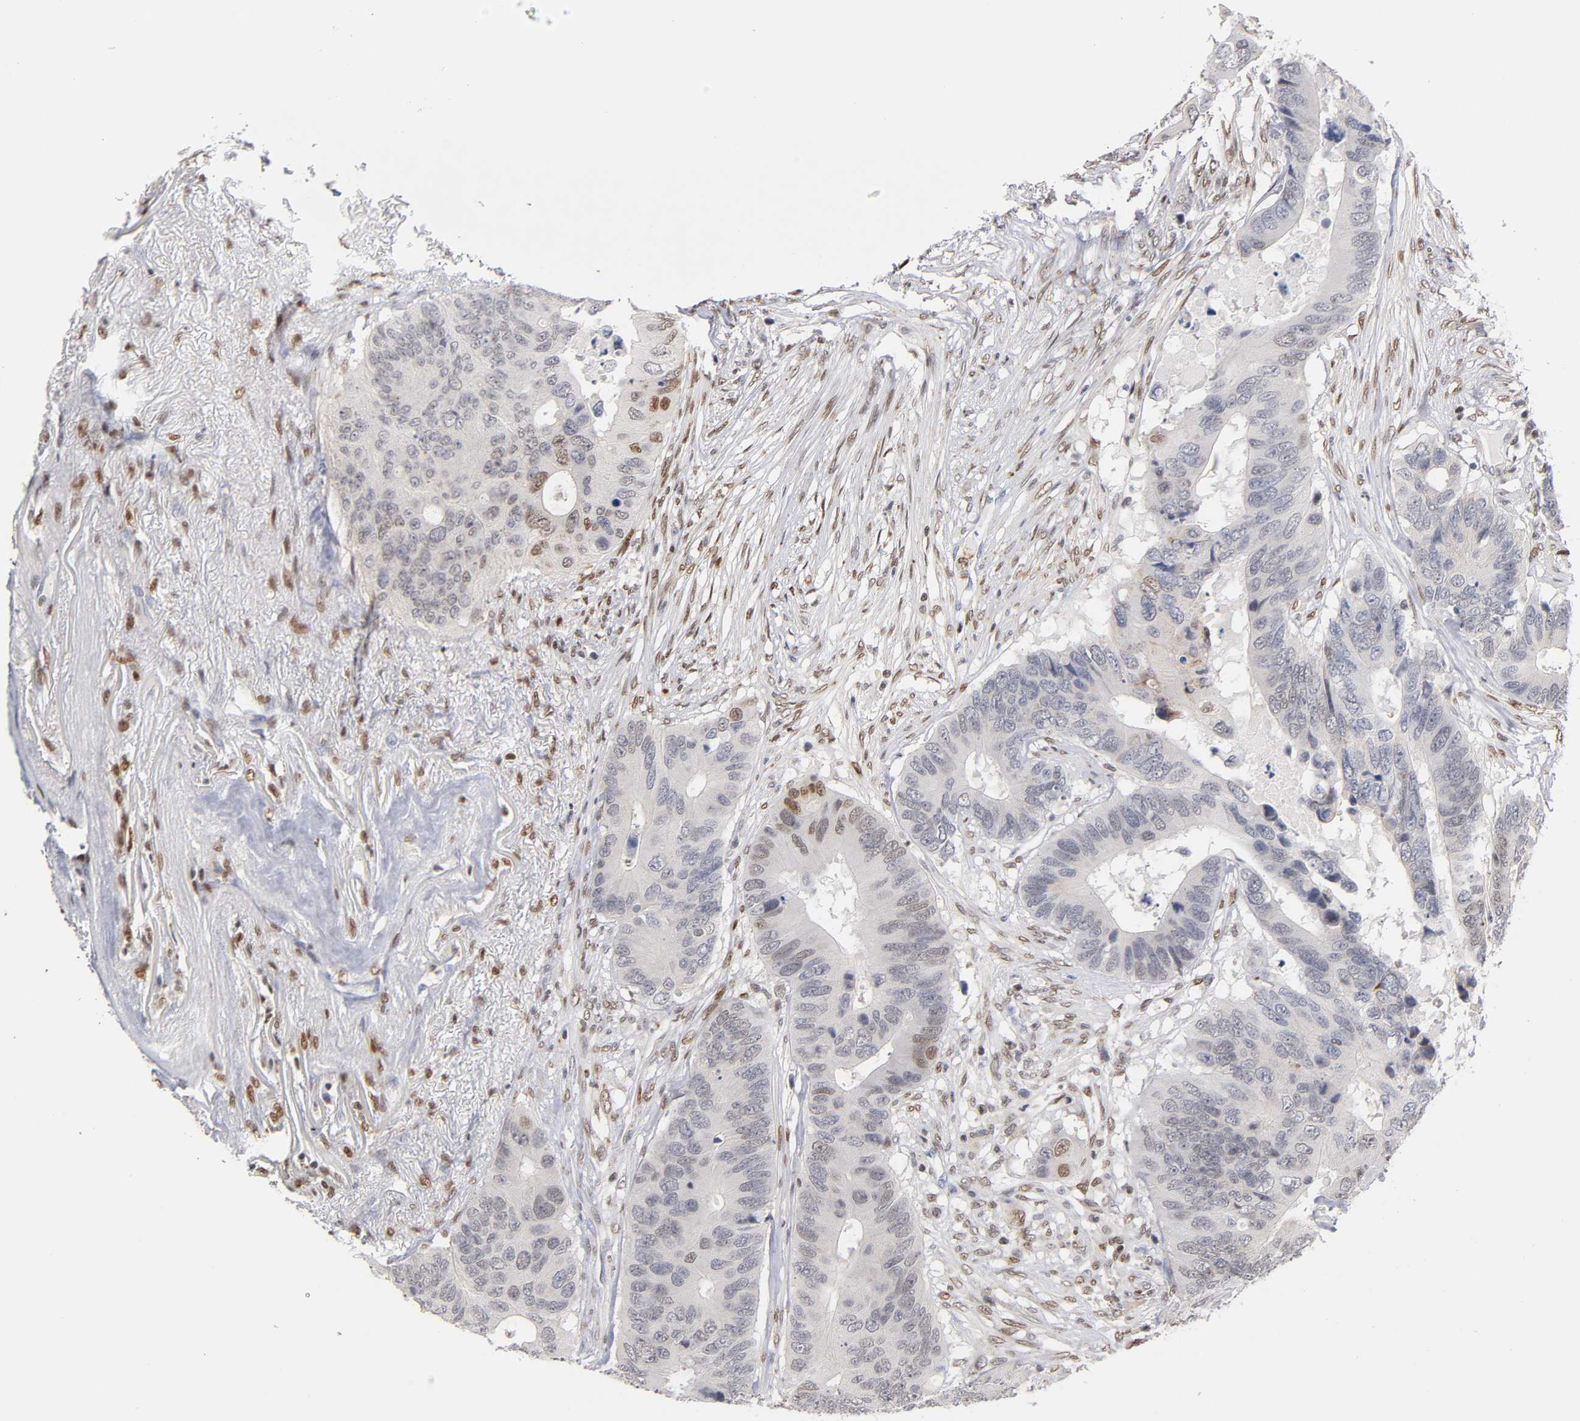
{"staining": {"intensity": "weak", "quantity": "<25%", "location": "nuclear"}, "tissue": "colorectal cancer", "cell_type": "Tumor cells", "image_type": "cancer", "snomed": [{"axis": "morphology", "description": "Adenocarcinoma, NOS"}, {"axis": "topography", "description": "Colon"}], "caption": "This histopathology image is of colorectal cancer stained with immunohistochemistry (IHC) to label a protein in brown with the nuclei are counter-stained blue. There is no positivity in tumor cells.", "gene": "RUNX1", "patient": {"sex": "male", "age": 71}}